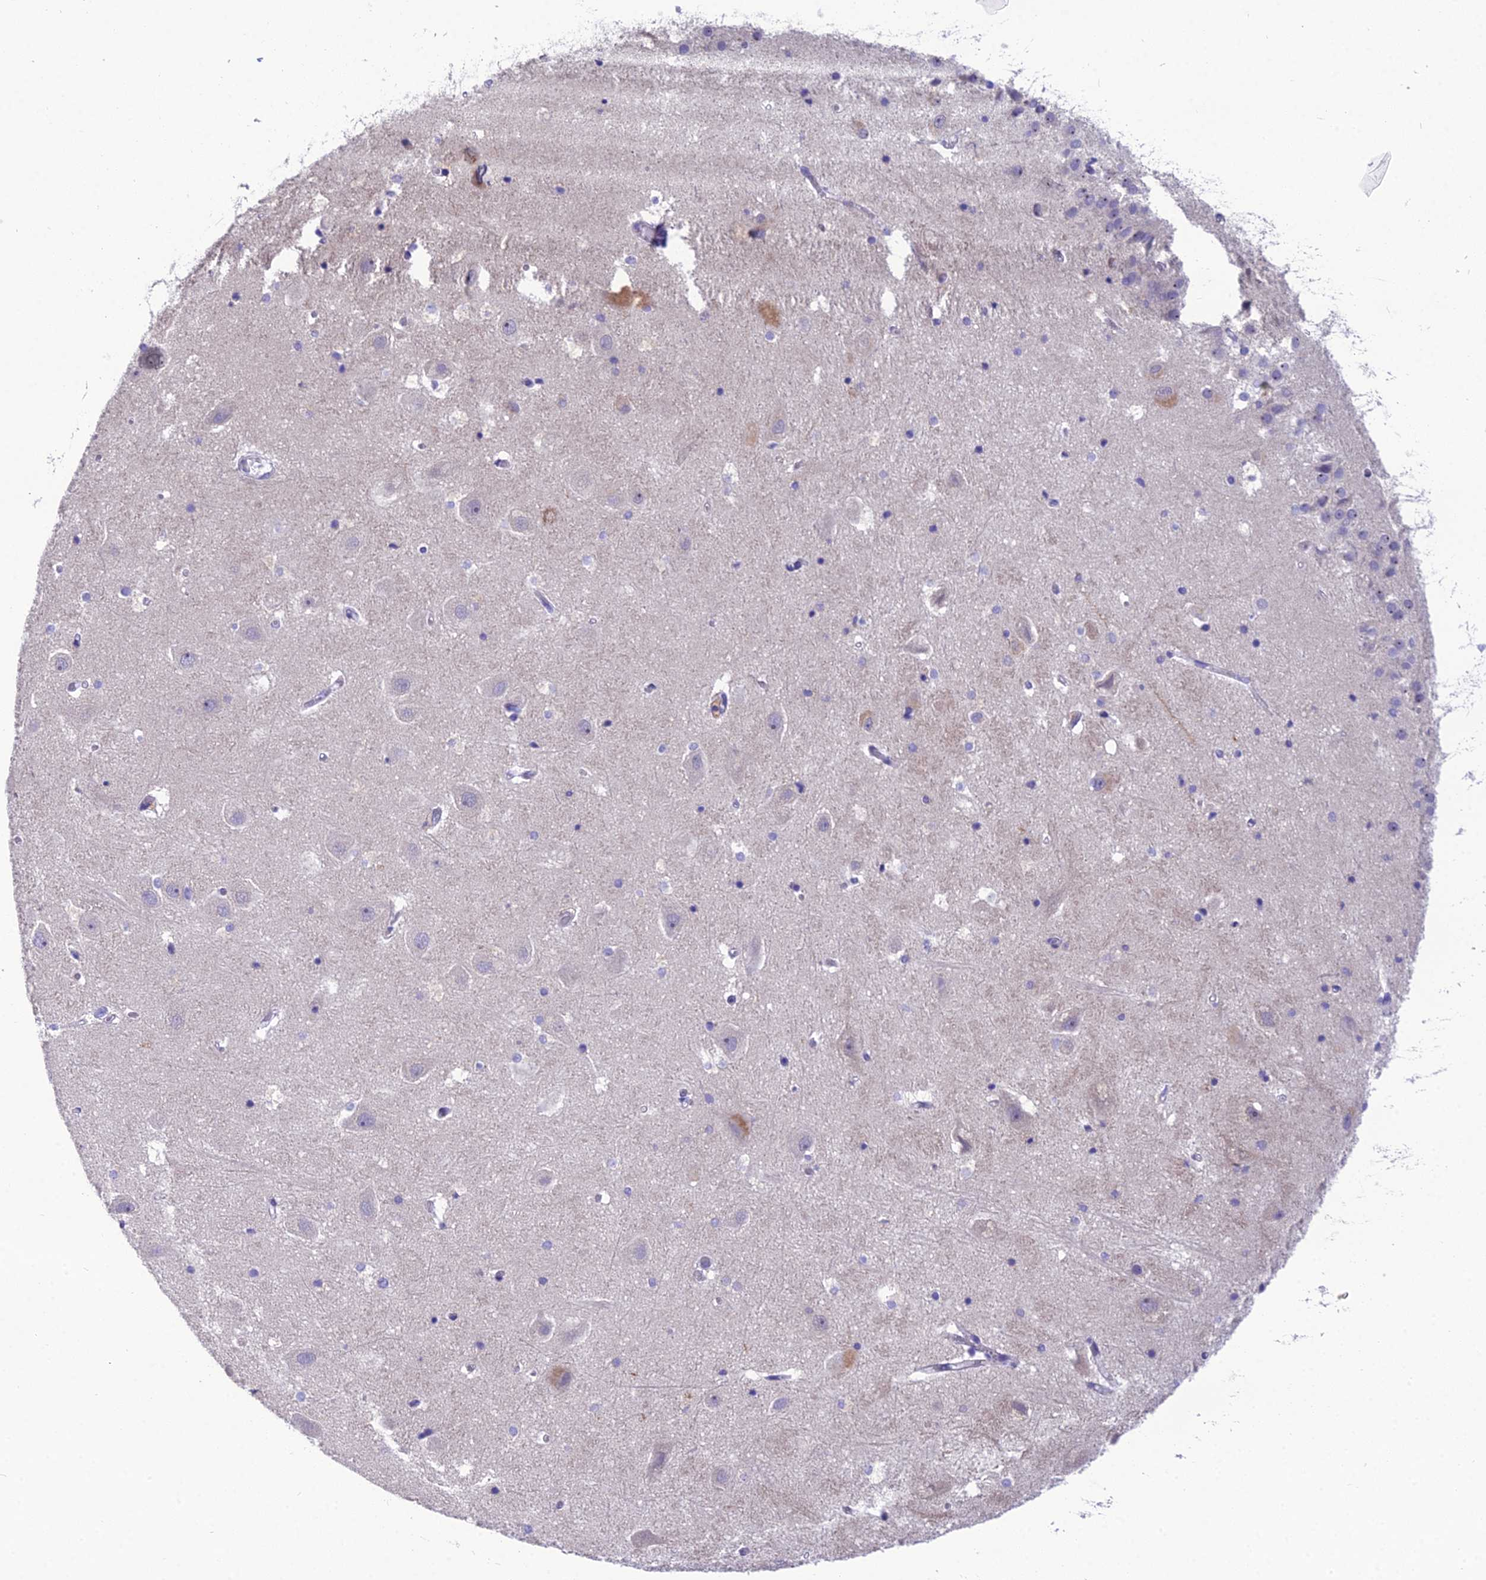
{"staining": {"intensity": "negative", "quantity": "none", "location": "none"}, "tissue": "hippocampus", "cell_type": "Glial cells", "image_type": "normal", "snomed": [{"axis": "morphology", "description": "Normal tissue, NOS"}, {"axis": "topography", "description": "Hippocampus"}], "caption": "Immunohistochemistry (IHC) of normal hippocampus demonstrates no staining in glial cells.", "gene": "MIIP", "patient": {"sex": "female", "age": 52}}